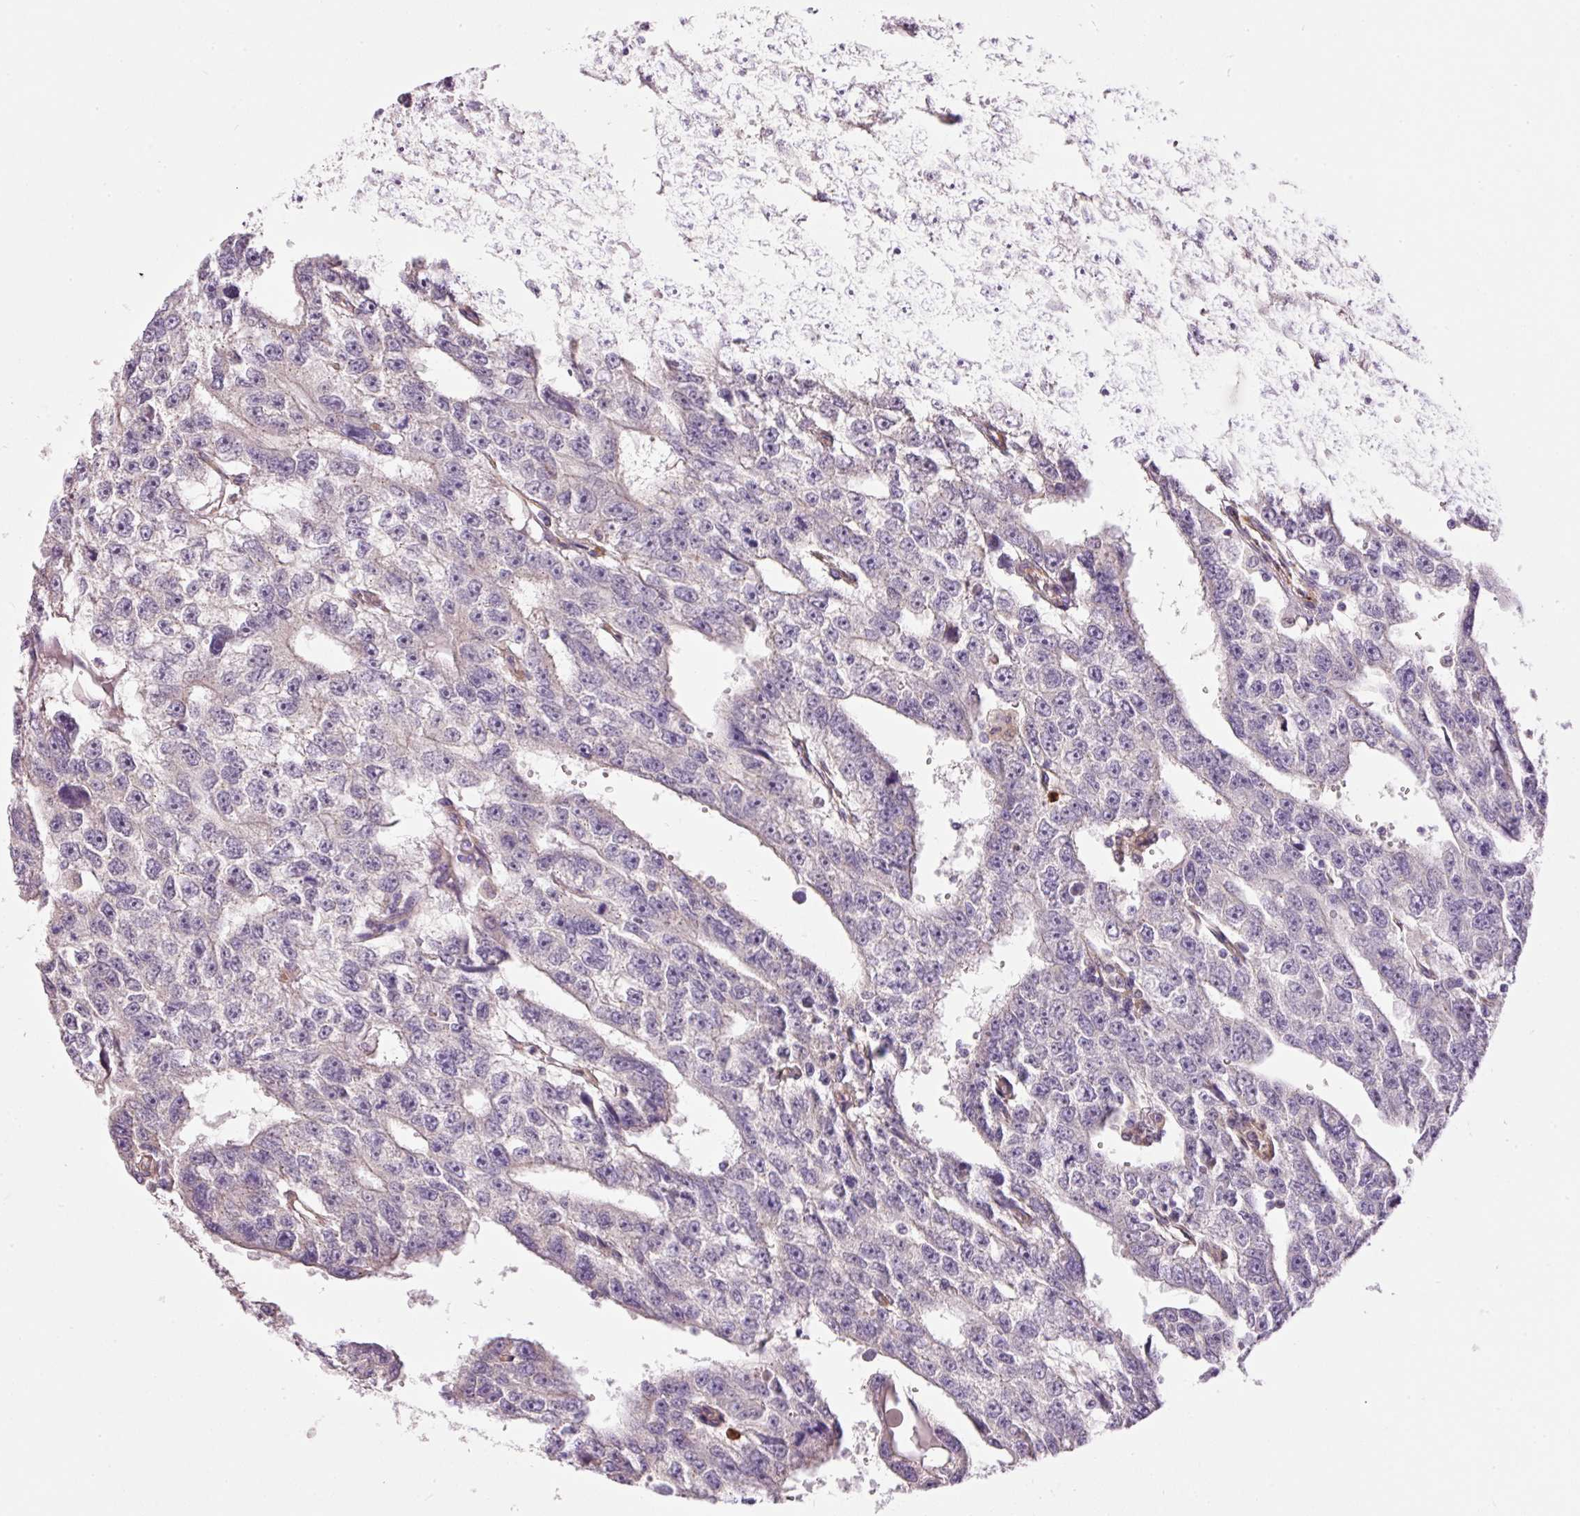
{"staining": {"intensity": "negative", "quantity": "none", "location": "none"}, "tissue": "testis cancer", "cell_type": "Tumor cells", "image_type": "cancer", "snomed": [{"axis": "morphology", "description": "Carcinoma, Embryonal, NOS"}, {"axis": "topography", "description": "Testis"}], "caption": "High magnification brightfield microscopy of testis cancer (embryonal carcinoma) stained with DAB (3,3'-diaminobenzidine) (brown) and counterstained with hematoxylin (blue): tumor cells show no significant positivity.", "gene": "PNPLA5", "patient": {"sex": "male", "age": 20}}